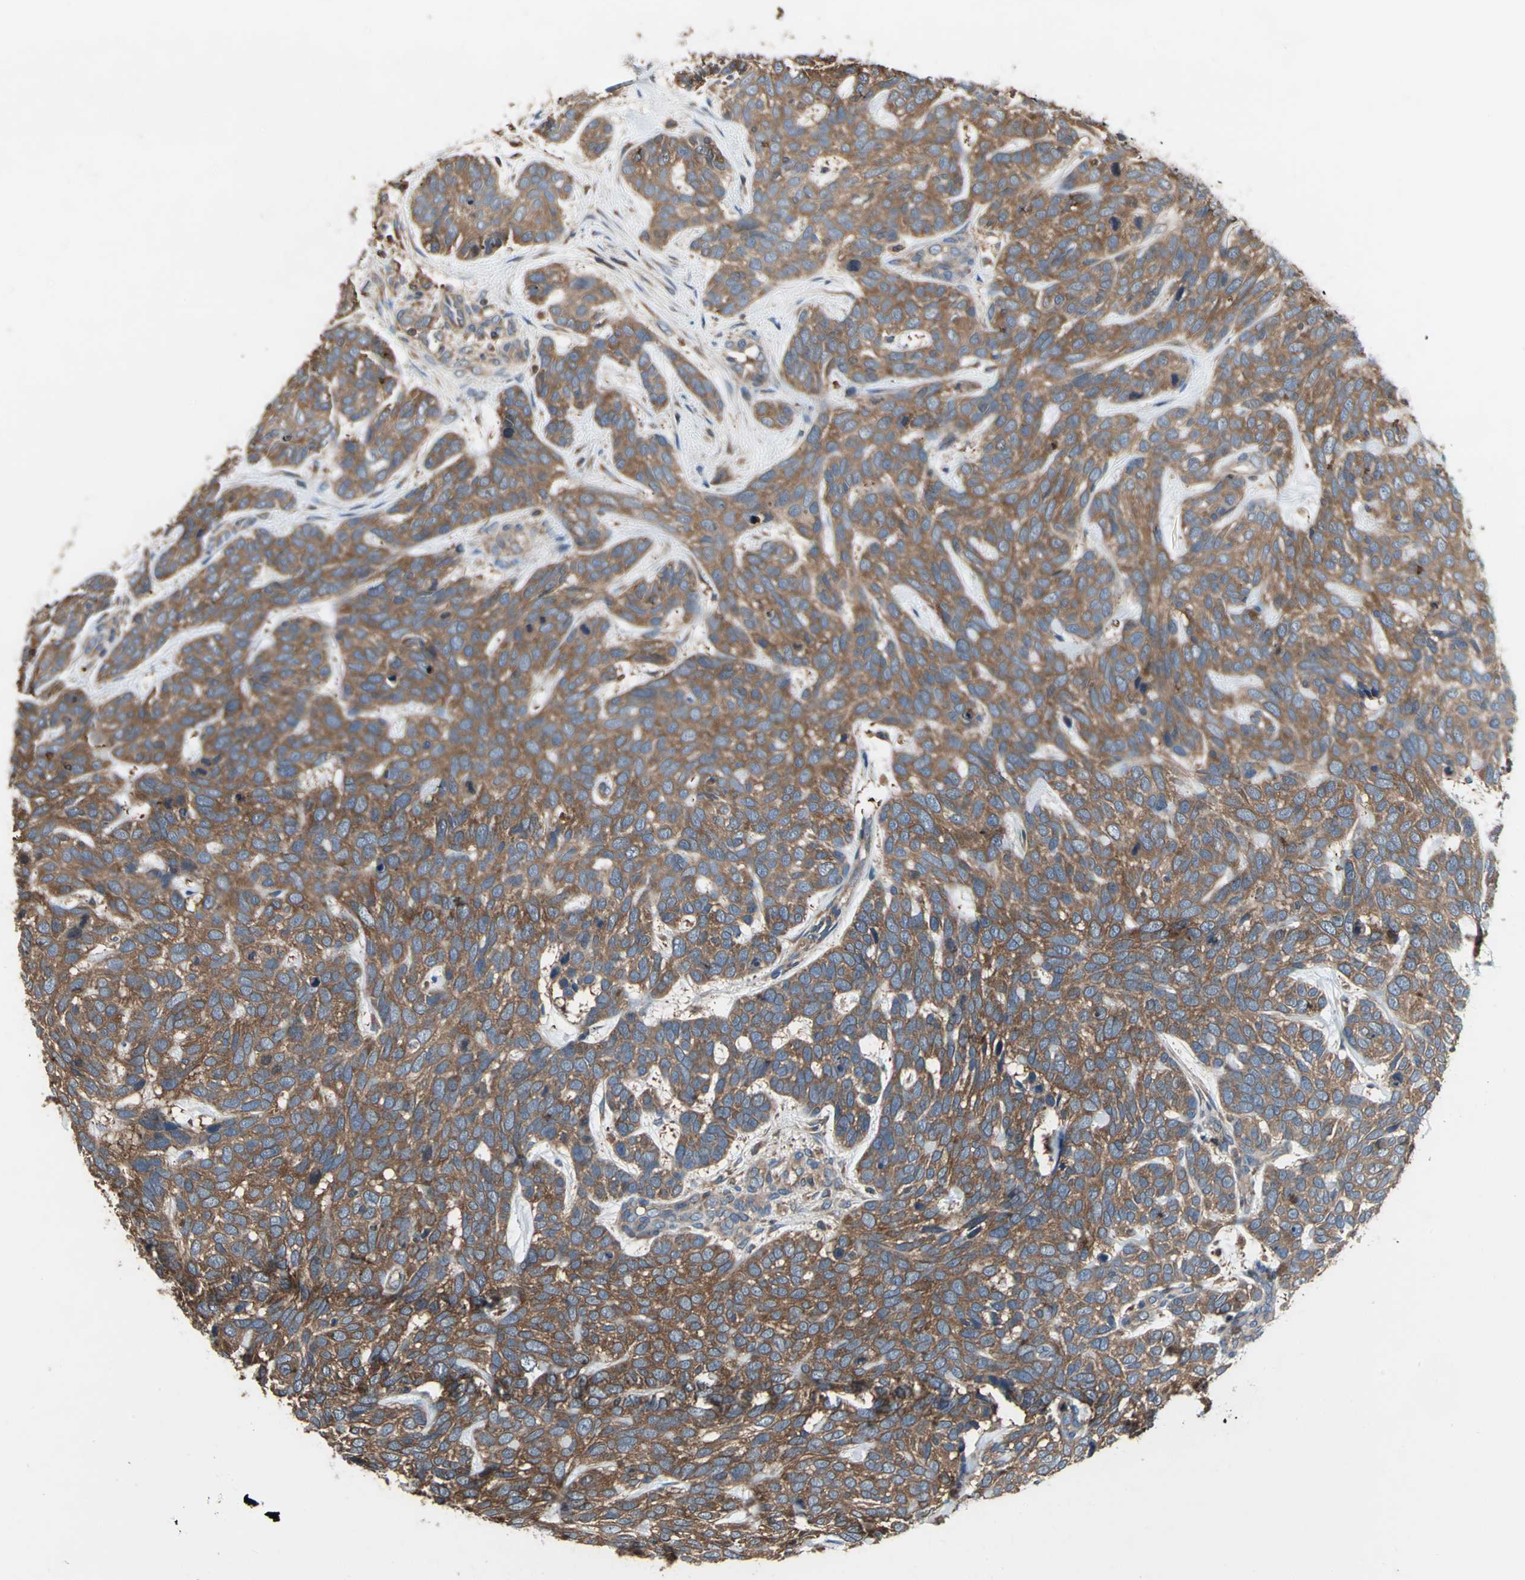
{"staining": {"intensity": "strong", "quantity": ">75%", "location": "cytoplasmic/membranous"}, "tissue": "skin cancer", "cell_type": "Tumor cells", "image_type": "cancer", "snomed": [{"axis": "morphology", "description": "Basal cell carcinoma"}, {"axis": "topography", "description": "Skin"}], "caption": "Skin cancer tissue demonstrates strong cytoplasmic/membranous expression in about >75% of tumor cells, visualized by immunohistochemistry. (IHC, brightfield microscopy, high magnification).", "gene": "CAPN1", "patient": {"sex": "male", "age": 87}}